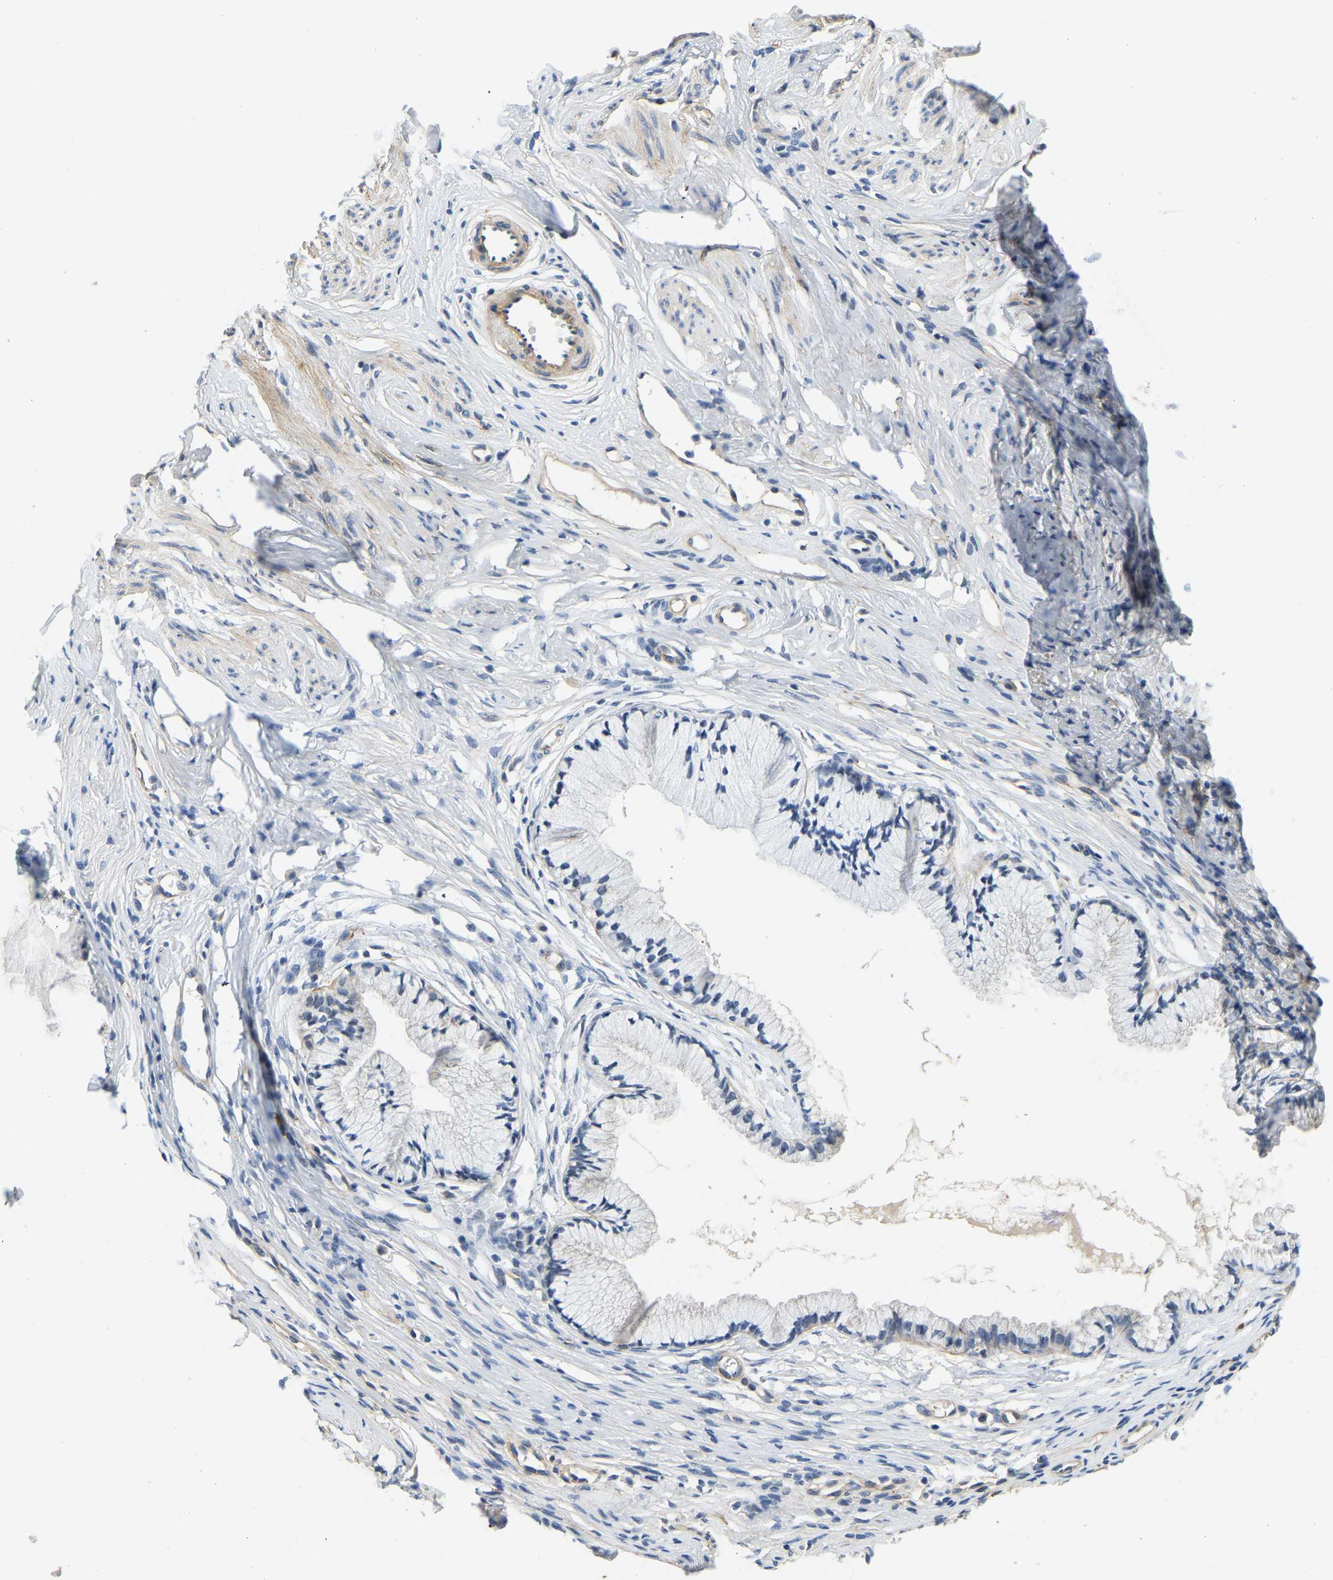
{"staining": {"intensity": "negative", "quantity": "none", "location": "none"}, "tissue": "cervix", "cell_type": "Glandular cells", "image_type": "normal", "snomed": [{"axis": "morphology", "description": "Normal tissue, NOS"}, {"axis": "topography", "description": "Cervix"}], "caption": "High magnification brightfield microscopy of benign cervix stained with DAB (3,3'-diaminobenzidine) (brown) and counterstained with hematoxylin (blue): glandular cells show no significant positivity.", "gene": "LIAS", "patient": {"sex": "female", "age": 77}}